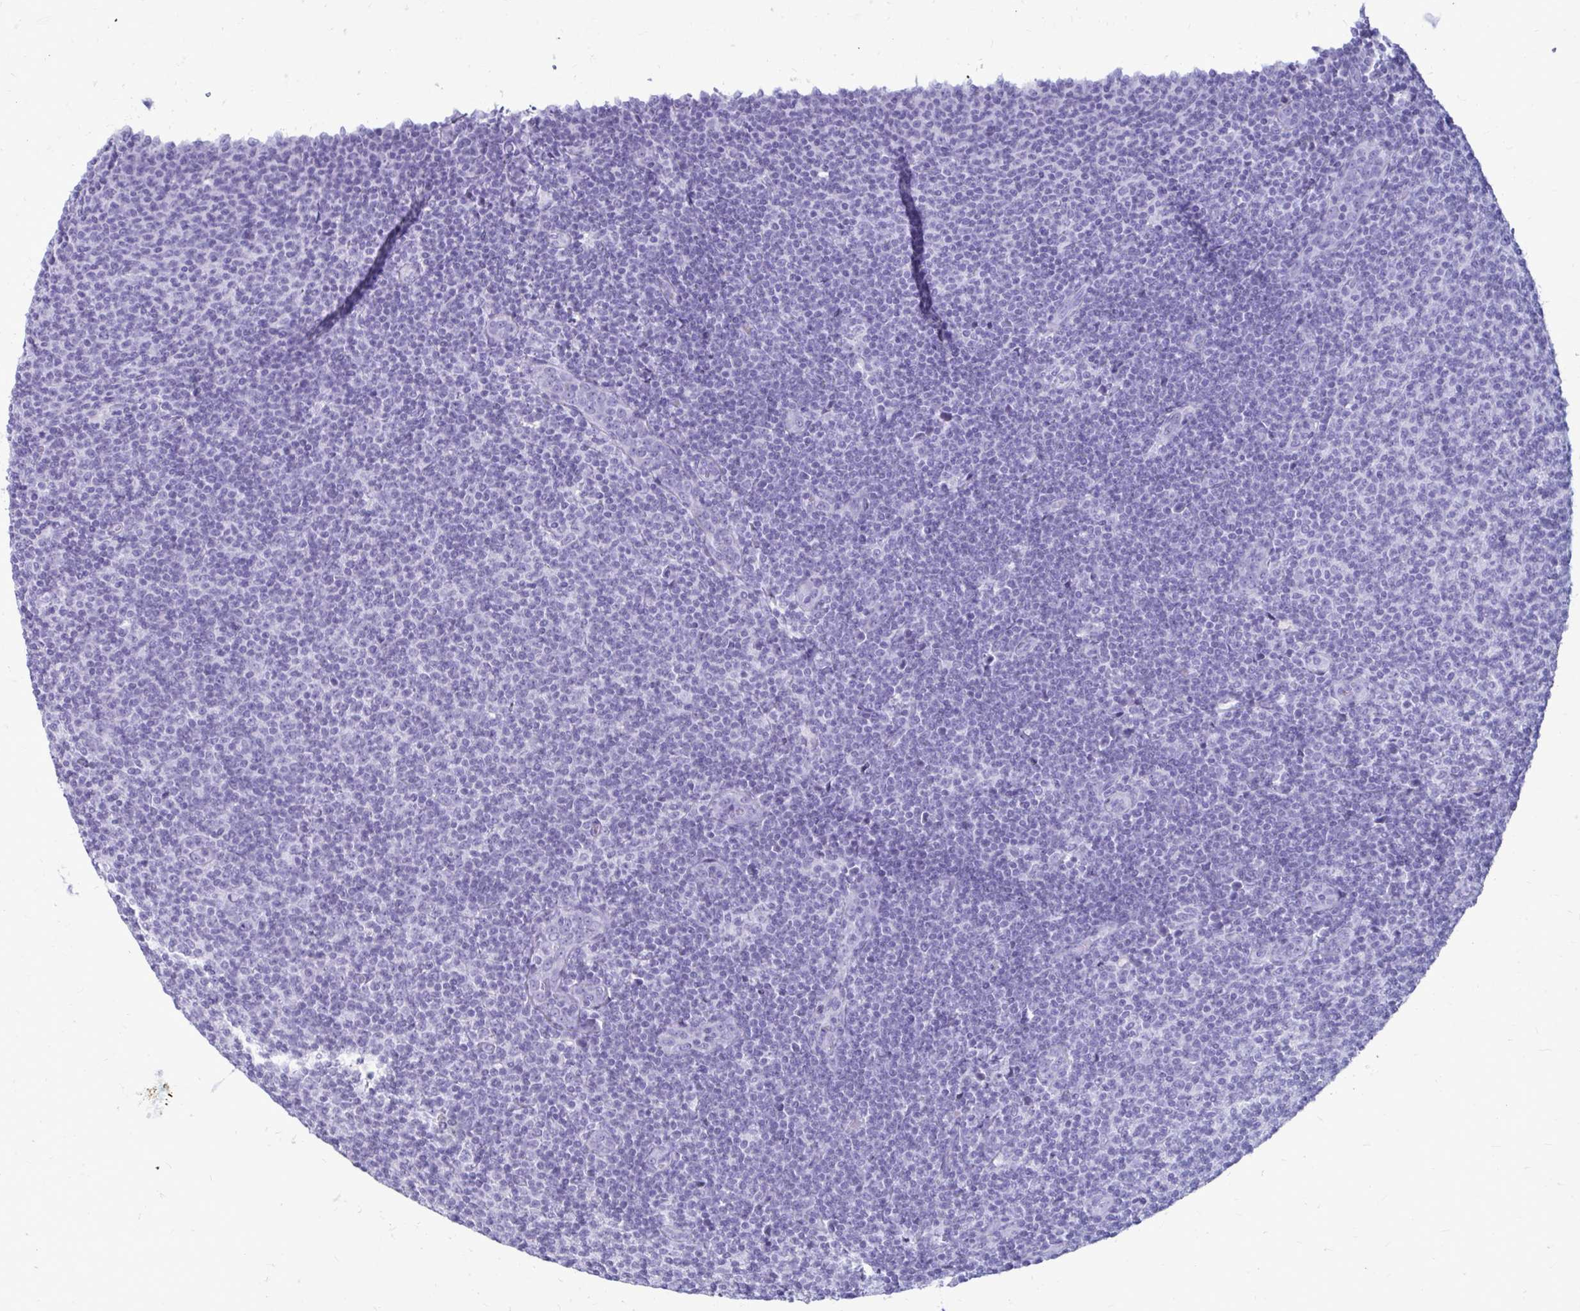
{"staining": {"intensity": "negative", "quantity": "none", "location": "none"}, "tissue": "lymphoma", "cell_type": "Tumor cells", "image_type": "cancer", "snomed": [{"axis": "morphology", "description": "Malignant lymphoma, non-Hodgkin's type, Low grade"}, {"axis": "topography", "description": "Lymph node"}], "caption": "This is an immunohistochemistry (IHC) image of lymphoma. There is no positivity in tumor cells.", "gene": "OR10R2", "patient": {"sex": "male", "age": 66}}